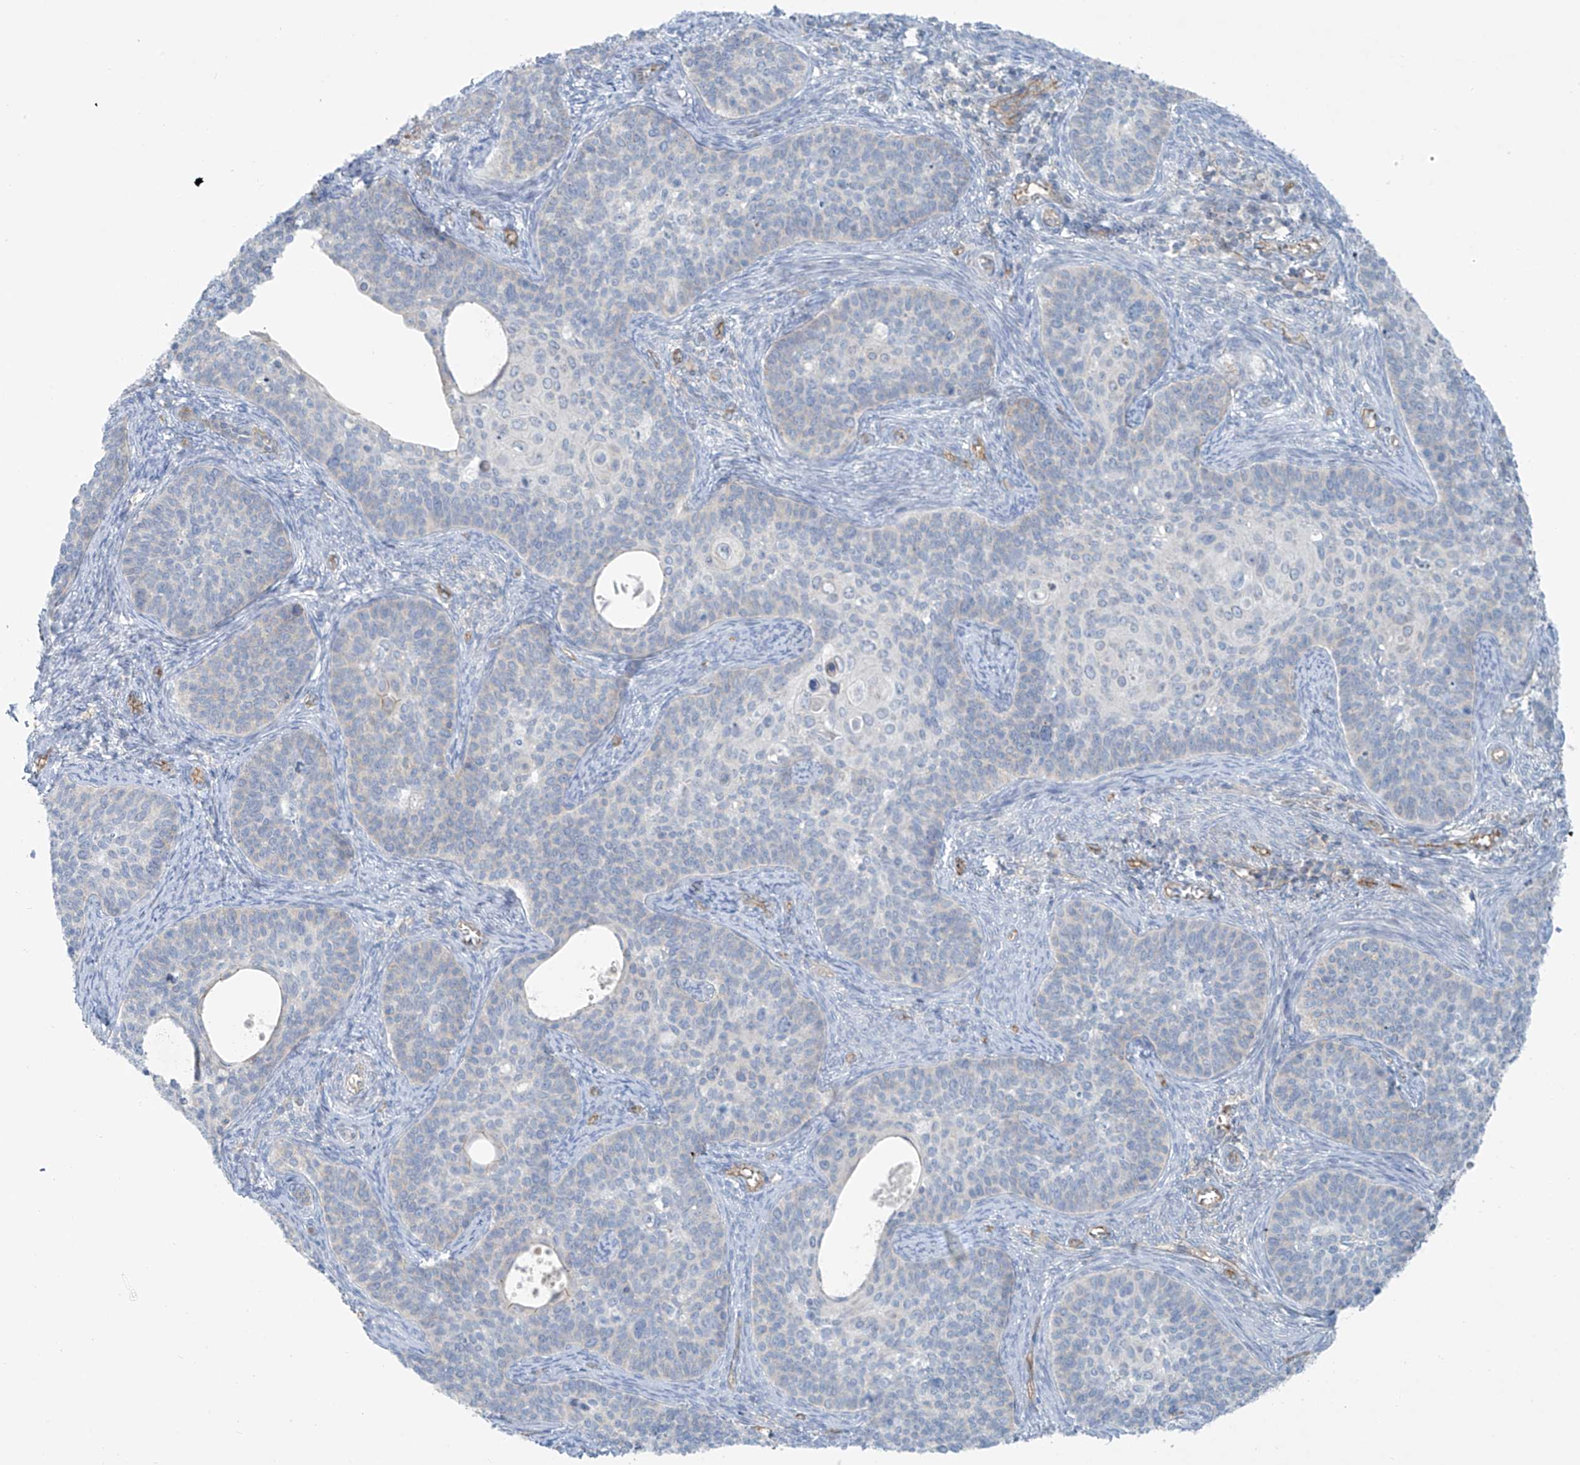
{"staining": {"intensity": "negative", "quantity": "none", "location": "none"}, "tissue": "cervical cancer", "cell_type": "Tumor cells", "image_type": "cancer", "snomed": [{"axis": "morphology", "description": "Squamous cell carcinoma, NOS"}, {"axis": "topography", "description": "Cervix"}], "caption": "The histopathology image demonstrates no significant expression in tumor cells of cervical cancer (squamous cell carcinoma). (Stains: DAB (3,3'-diaminobenzidine) IHC with hematoxylin counter stain, Microscopy: brightfield microscopy at high magnification).", "gene": "VAMP5", "patient": {"sex": "female", "age": 33}}